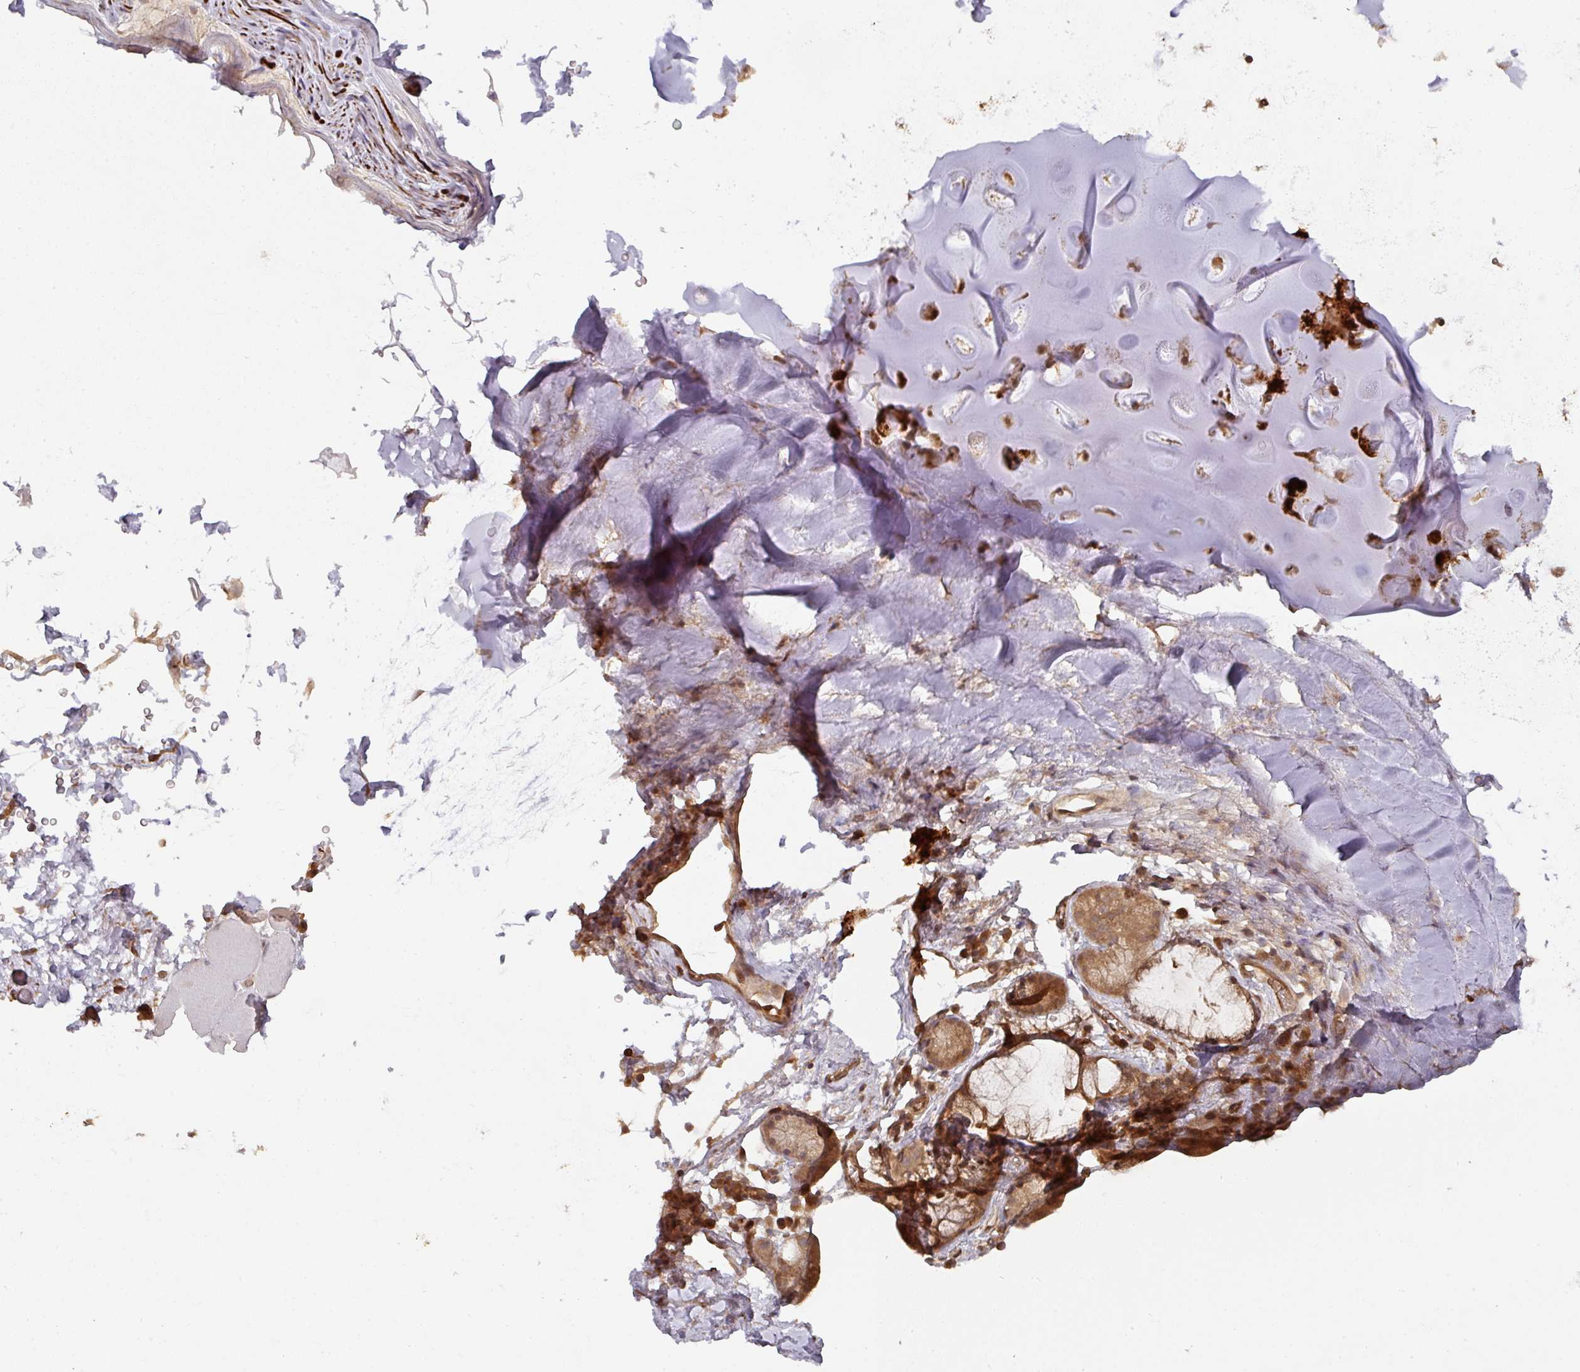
{"staining": {"intensity": "moderate", "quantity": "25%-75%", "location": "cytoplasmic/membranous"}, "tissue": "adipose tissue", "cell_type": "Adipocytes", "image_type": "normal", "snomed": [{"axis": "morphology", "description": "Normal tissue, NOS"}, {"axis": "topography", "description": "Vascular tissue"}, {"axis": "topography", "description": "Peripheral nerve tissue"}], "caption": "Benign adipose tissue shows moderate cytoplasmic/membranous staining in about 25%-75% of adipocytes, visualized by immunohistochemistry. The protein of interest is shown in brown color, while the nuclei are stained blue.", "gene": "EIF4EBP2", "patient": {"sex": "male", "age": 41}}